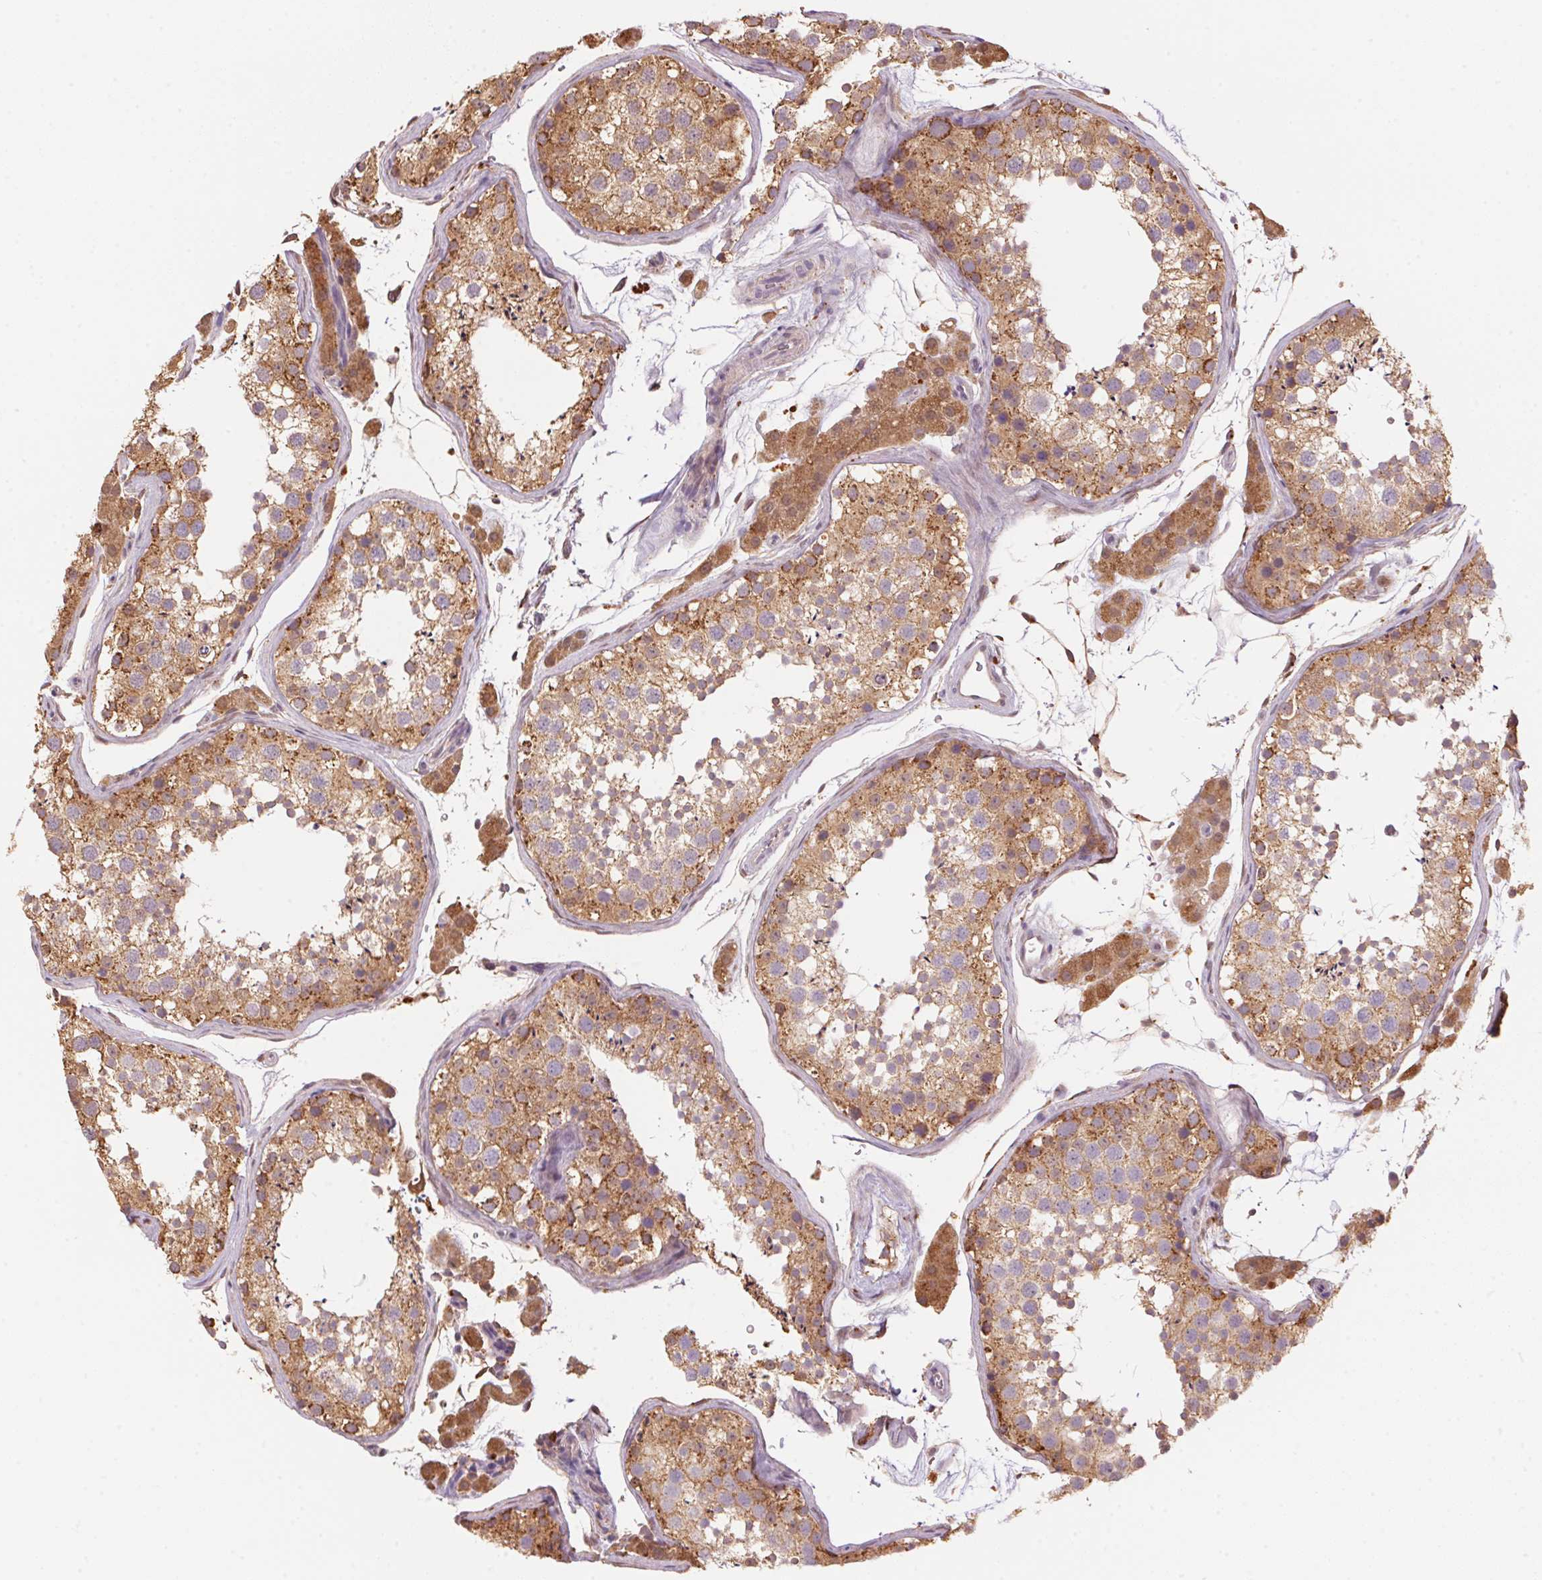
{"staining": {"intensity": "moderate", "quantity": ">75%", "location": "cytoplasmic/membranous"}, "tissue": "testis", "cell_type": "Cells in seminiferous ducts", "image_type": "normal", "snomed": [{"axis": "morphology", "description": "Normal tissue, NOS"}, {"axis": "topography", "description": "Testis"}], "caption": "The immunohistochemical stain shows moderate cytoplasmic/membranous positivity in cells in seminiferous ducts of unremarkable testis.", "gene": "ADH5", "patient": {"sex": "male", "age": 41}}